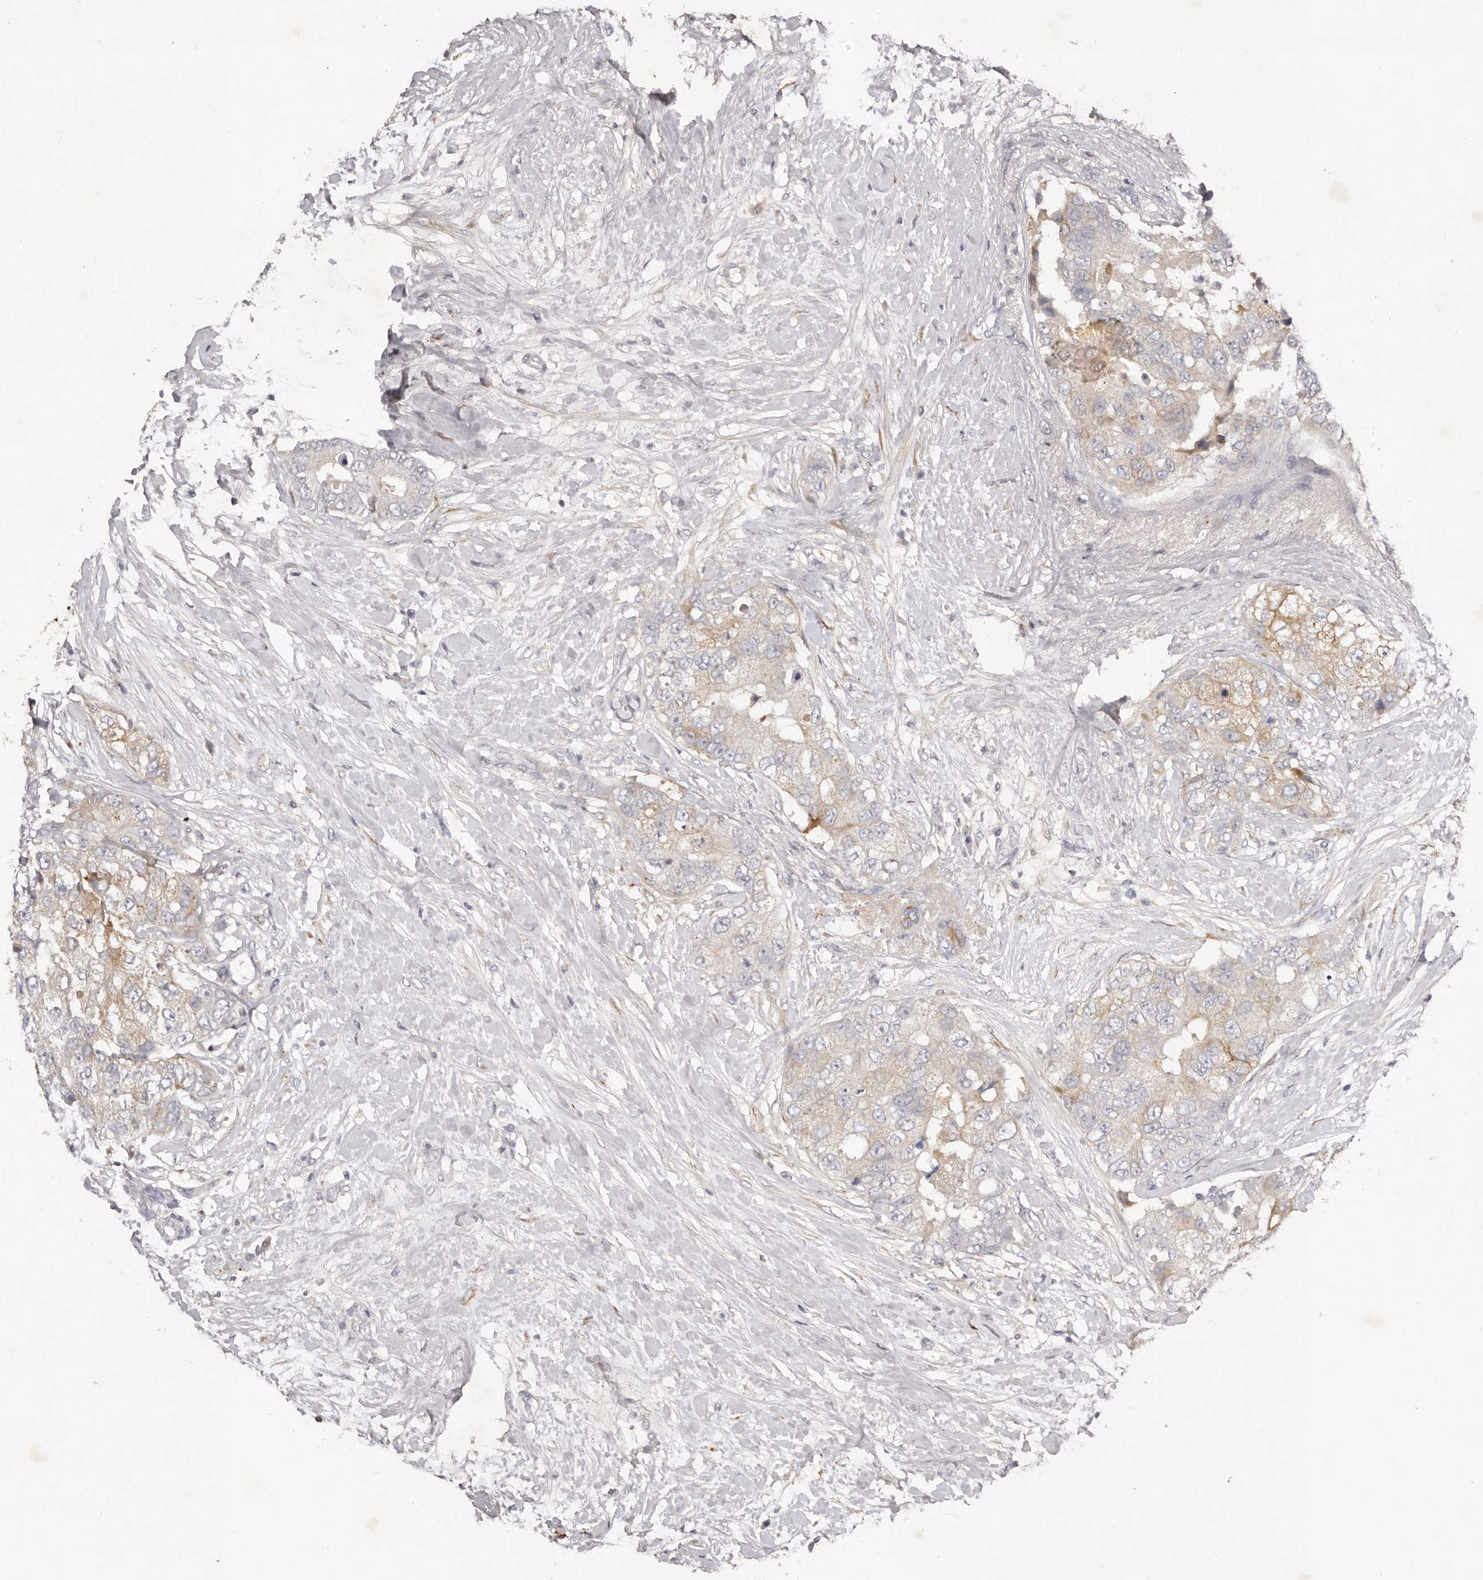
{"staining": {"intensity": "moderate", "quantity": "<25%", "location": "cytoplasmic/membranous"}, "tissue": "breast cancer", "cell_type": "Tumor cells", "image_type": "cancer", "snomed": [{"axis": "morphology", "description": "Duct carcinoma"}, {"axis": "topography", "description": "Breast"}], "caption": "The image demonstrates immunohistochemical staining of breast infiltrating ductal carcinoma. There is moderate cytoplasmic/membranous staining is appreciated in approximately <25% of tumor cells.", "gene": "SCUBE2", "patient": {"sex": "female", "age": 62}}